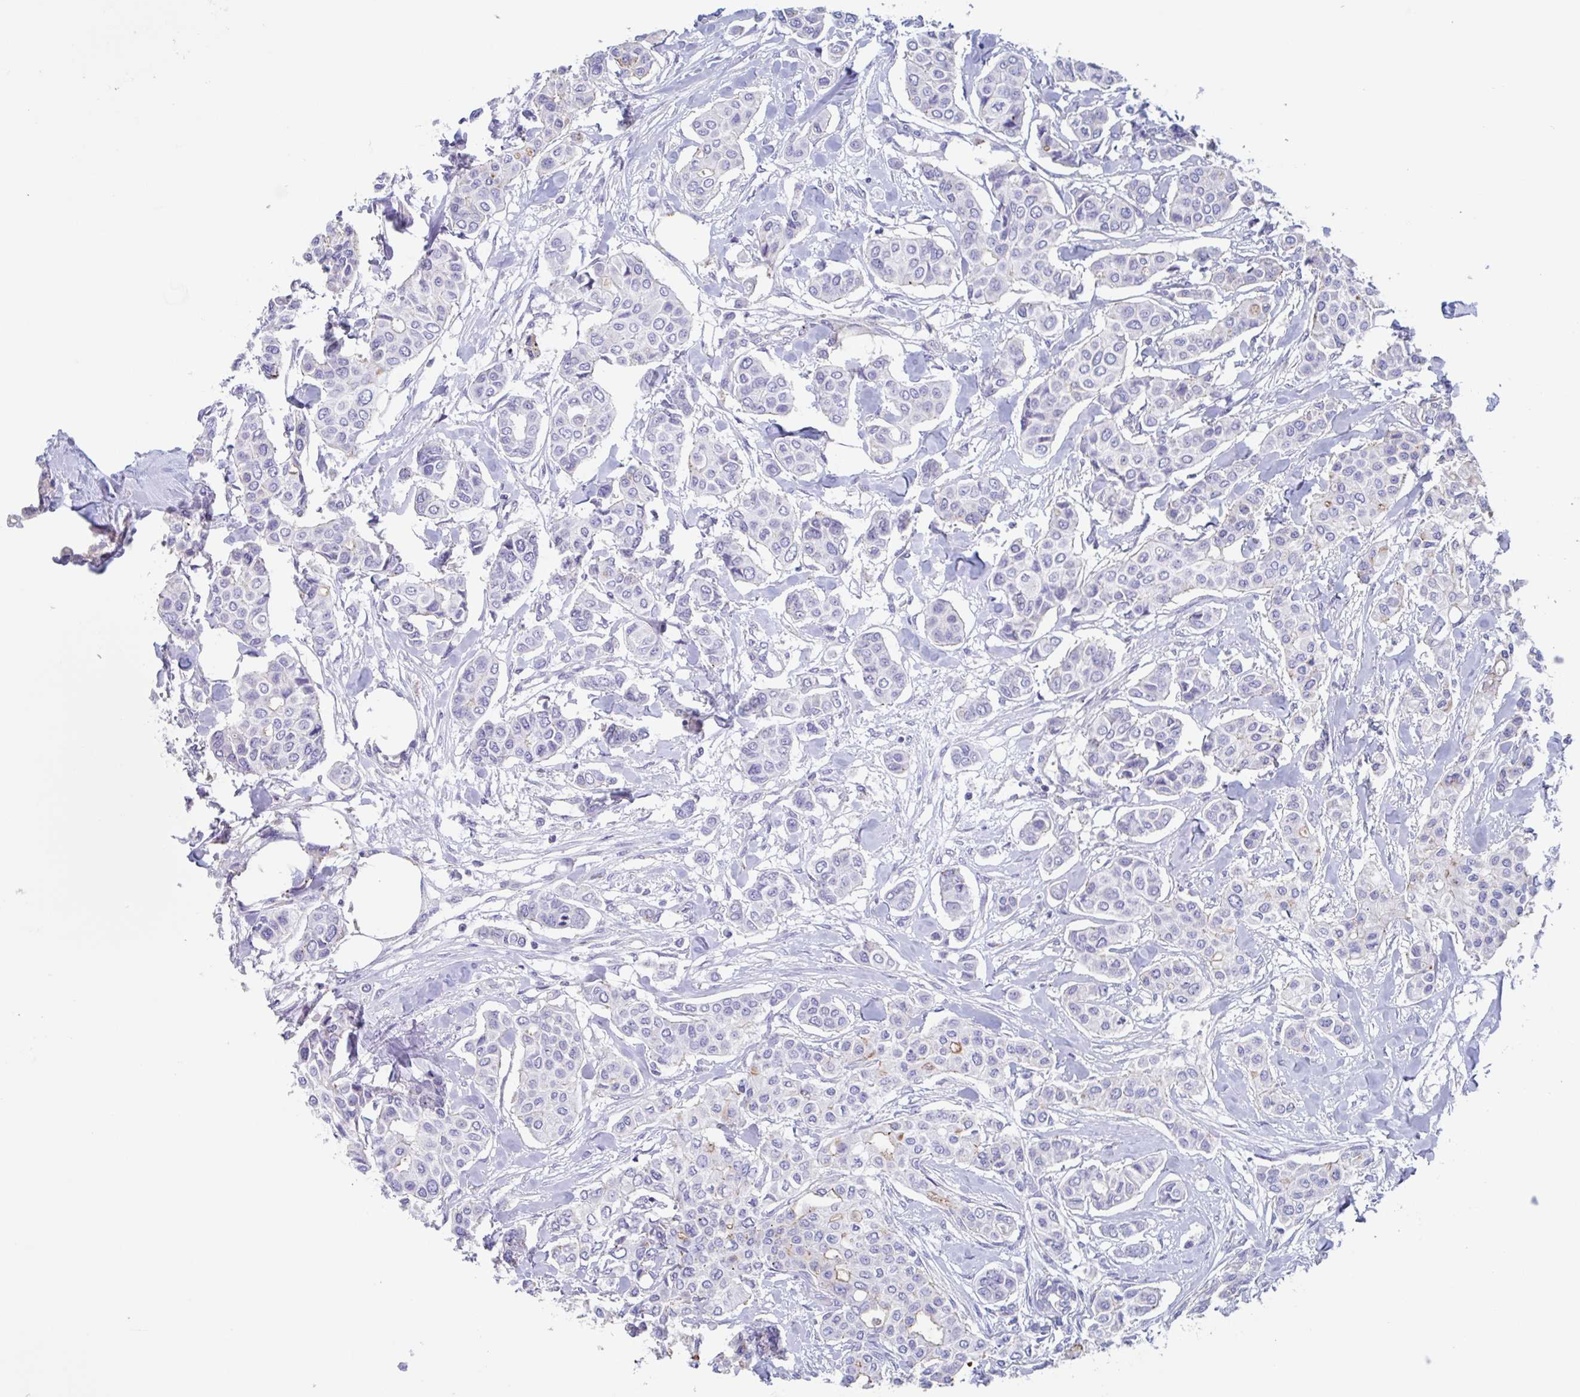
{"staining": {"intensity": "negative", "quantity": "none", "location": "none"}, "tissue": "breast cancer", "cell_type": "Tumor cells", "image_type": "cancer", "snomed": [{"axis": "morphology", "description": "Lobular carcinoma"}, {"axis": "topography", "description": "Breast"}], "caption": "Human lobular carcinoma (breast) stained for a protein using IHC exhibits no positivity in tumor cells.", "gene": "CHMP5", "patient": {"sex": "female", "age": 51}}